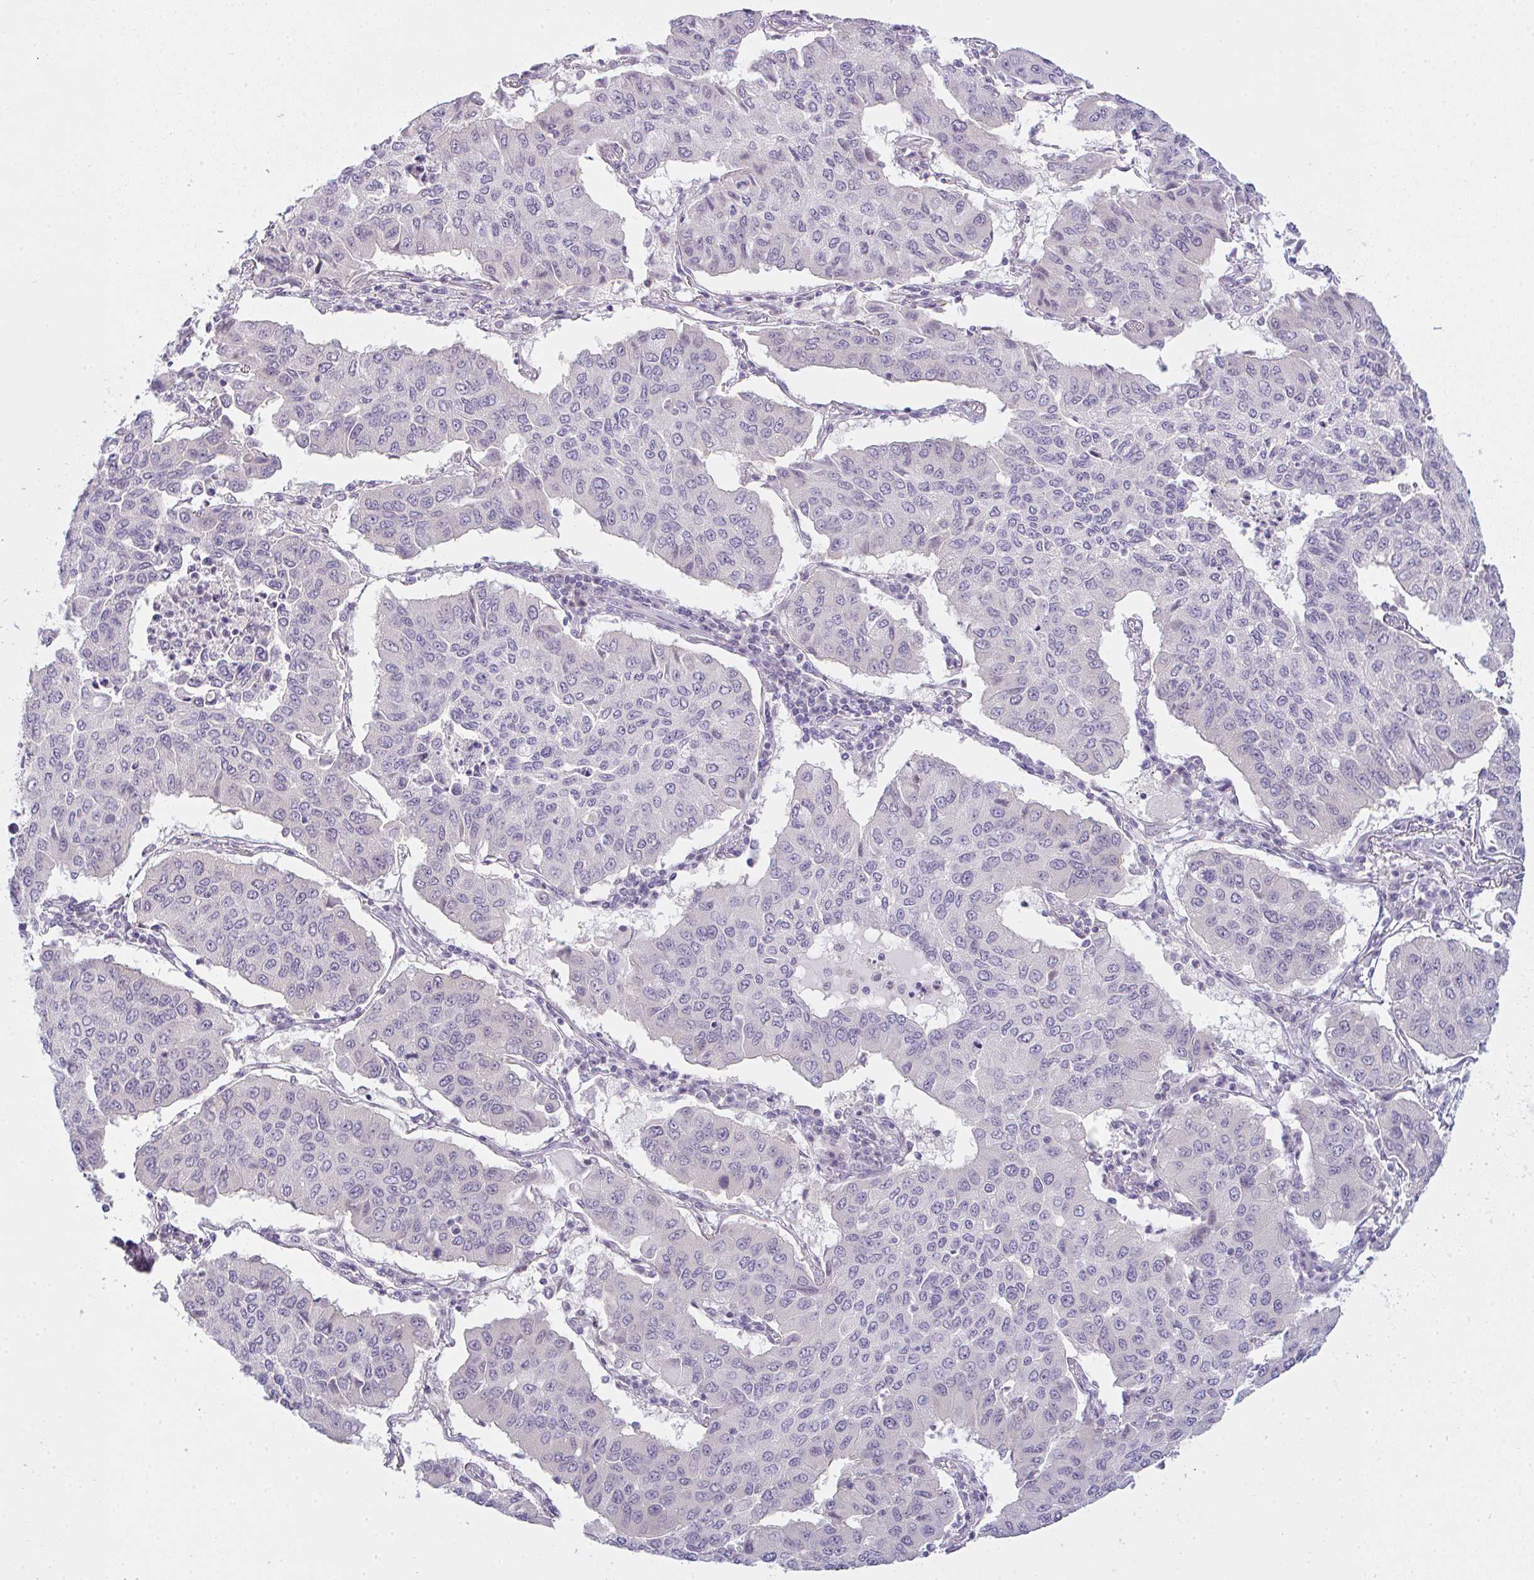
{"staining": {"intensity": "negative", "quantity": "none", "location": "none"}, "tissue": "lung cancer", "cell_type": "Tumor cells", "image_type": "cancer", "snomed": [{"axis": "morphology", "description": "Squamous cell carcinoma, NOS"}, {"axis": "topography", "description": "Lung"}], "caption": "Protein analysis of lung squamous cell carcinoma demonstrates no significant positivity in tumor cells. (DAB immunohistochemistry (IHC), high magnification).", "gene": "CSE1L", "patient": {"sex": "male", "age": 74}}